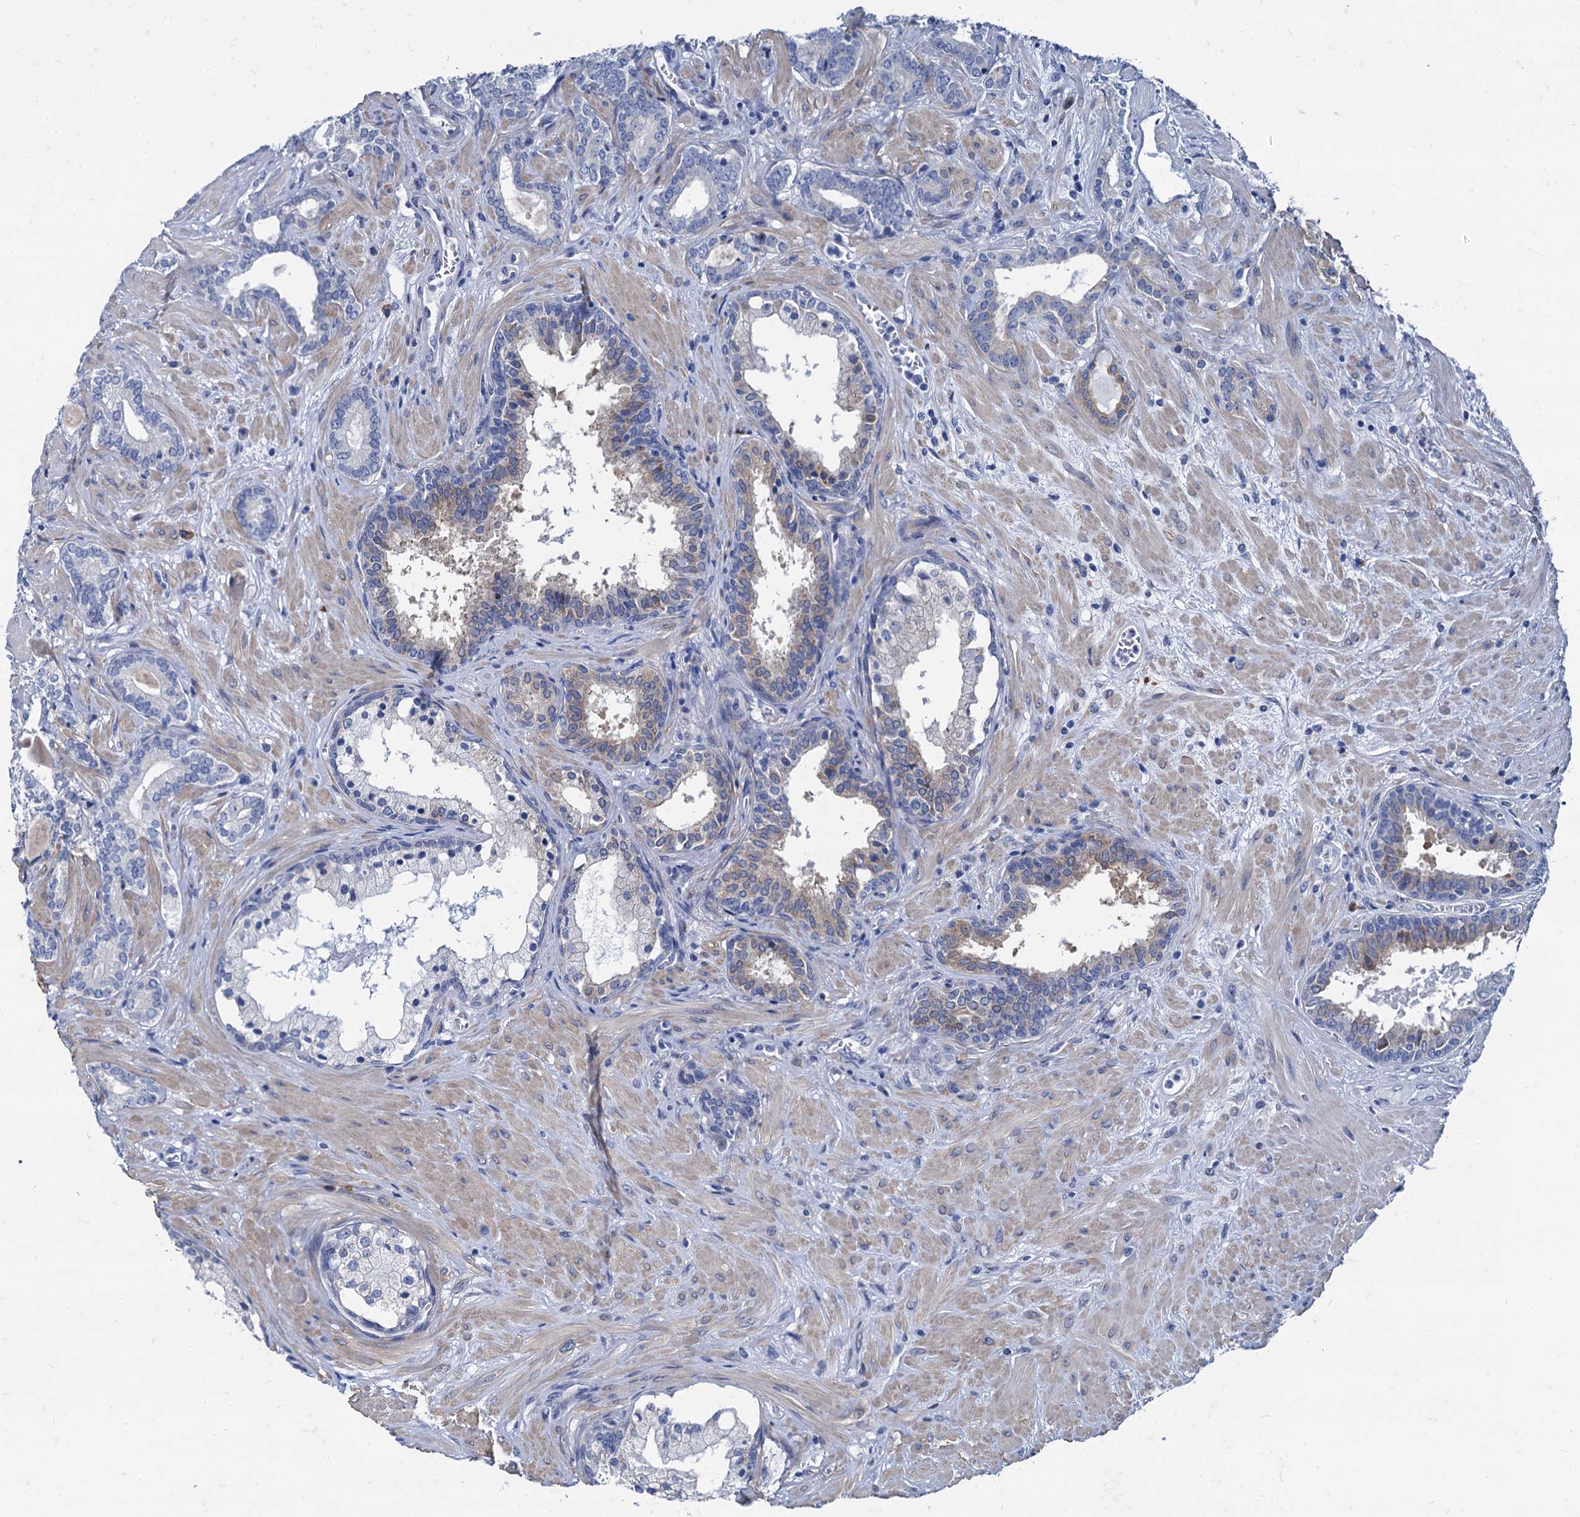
{"staining": {"intensity": "negative", "quantity": "none", "location": "none"}, "tissue": "prostate cancer", "cell_type": "Tumor cells", "image_type": "cancer", "snomed": [{"axis": "morphology", "description": "Adenocarcinoma, High grade"}, {"axis": "topography", "description": "Prostate"}], "caption": "Prostate adenocarcinoma (high-grade) was stained to show a protein in brown. There is no significant expression in tumor cells. (DAB (3,3'-diaminobenzidine) immunohistochemistry (IHC) with hematoxylin counter stain).", "gene": "FOXR2", "patient": {"sex": "male", "age": 60}}